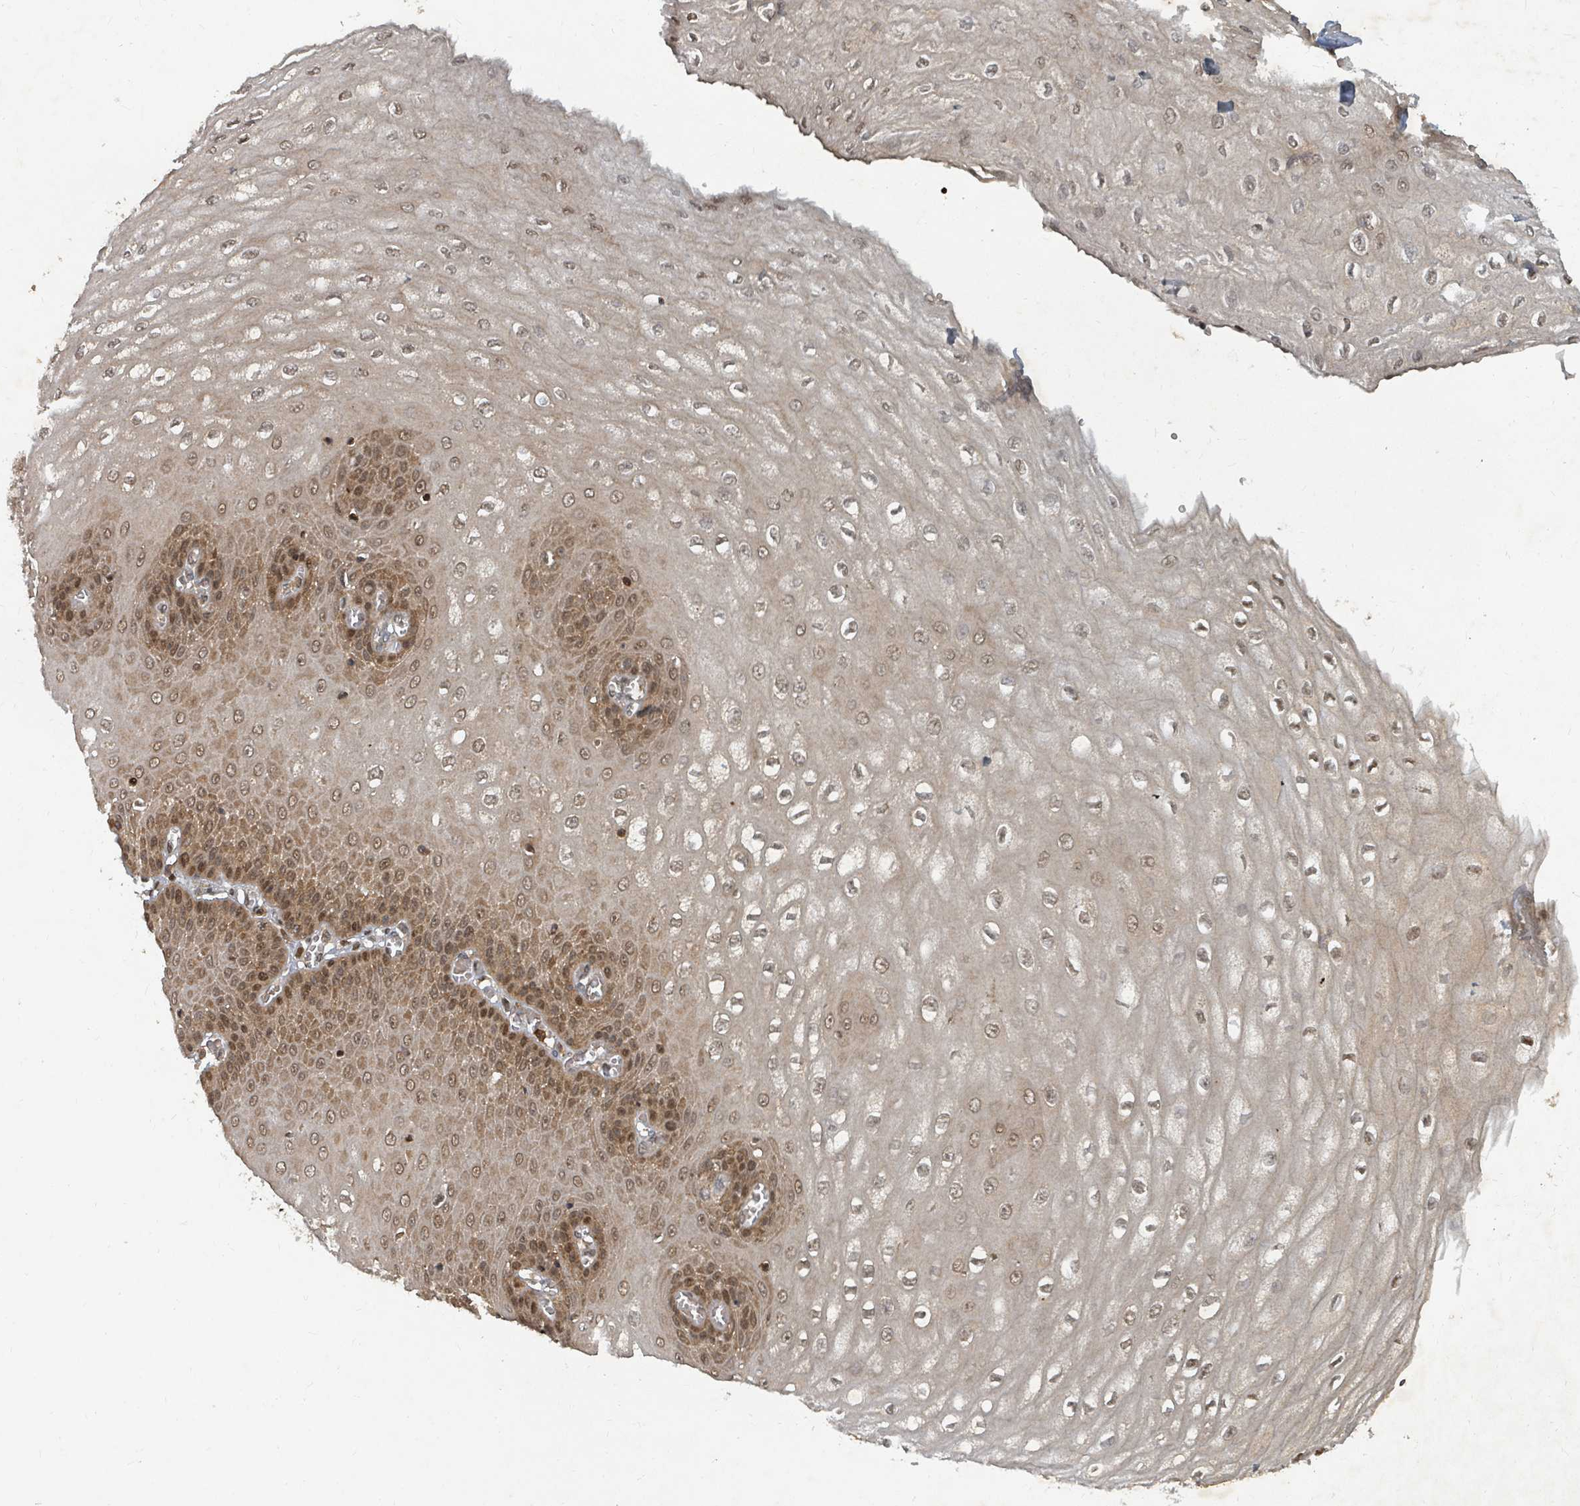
{"staining": {"intensity": "strong", "quantity": ">75%", "location": "cytoplasmic/membranous,nuclear"}, "tissue": "esophagus", "cell_type": "Squamous epithelial cells", "image_type": "normal", "snomed": [{"axis": "morphology", "description": "Normal tissue, NOS"}, {"axis": "topography", "description": "Esophagus"}], "caption": "Immunohistochemistry staining of benign esophagus, which displays high levels of strong cytoplasmic/membranous,nuclear positivity in about >75% of squamous epithelial cells indicating strong cytoplasmic/membranous,nuclear protein positivity. The staining was performed using DAB (3,3'-diaminobenzidine) (brown) for protein detection and nuclei were counterstained in hematoxylin (blue).", "gene": "KDM4E", "patient": {"sex": "male", "age": 60}}